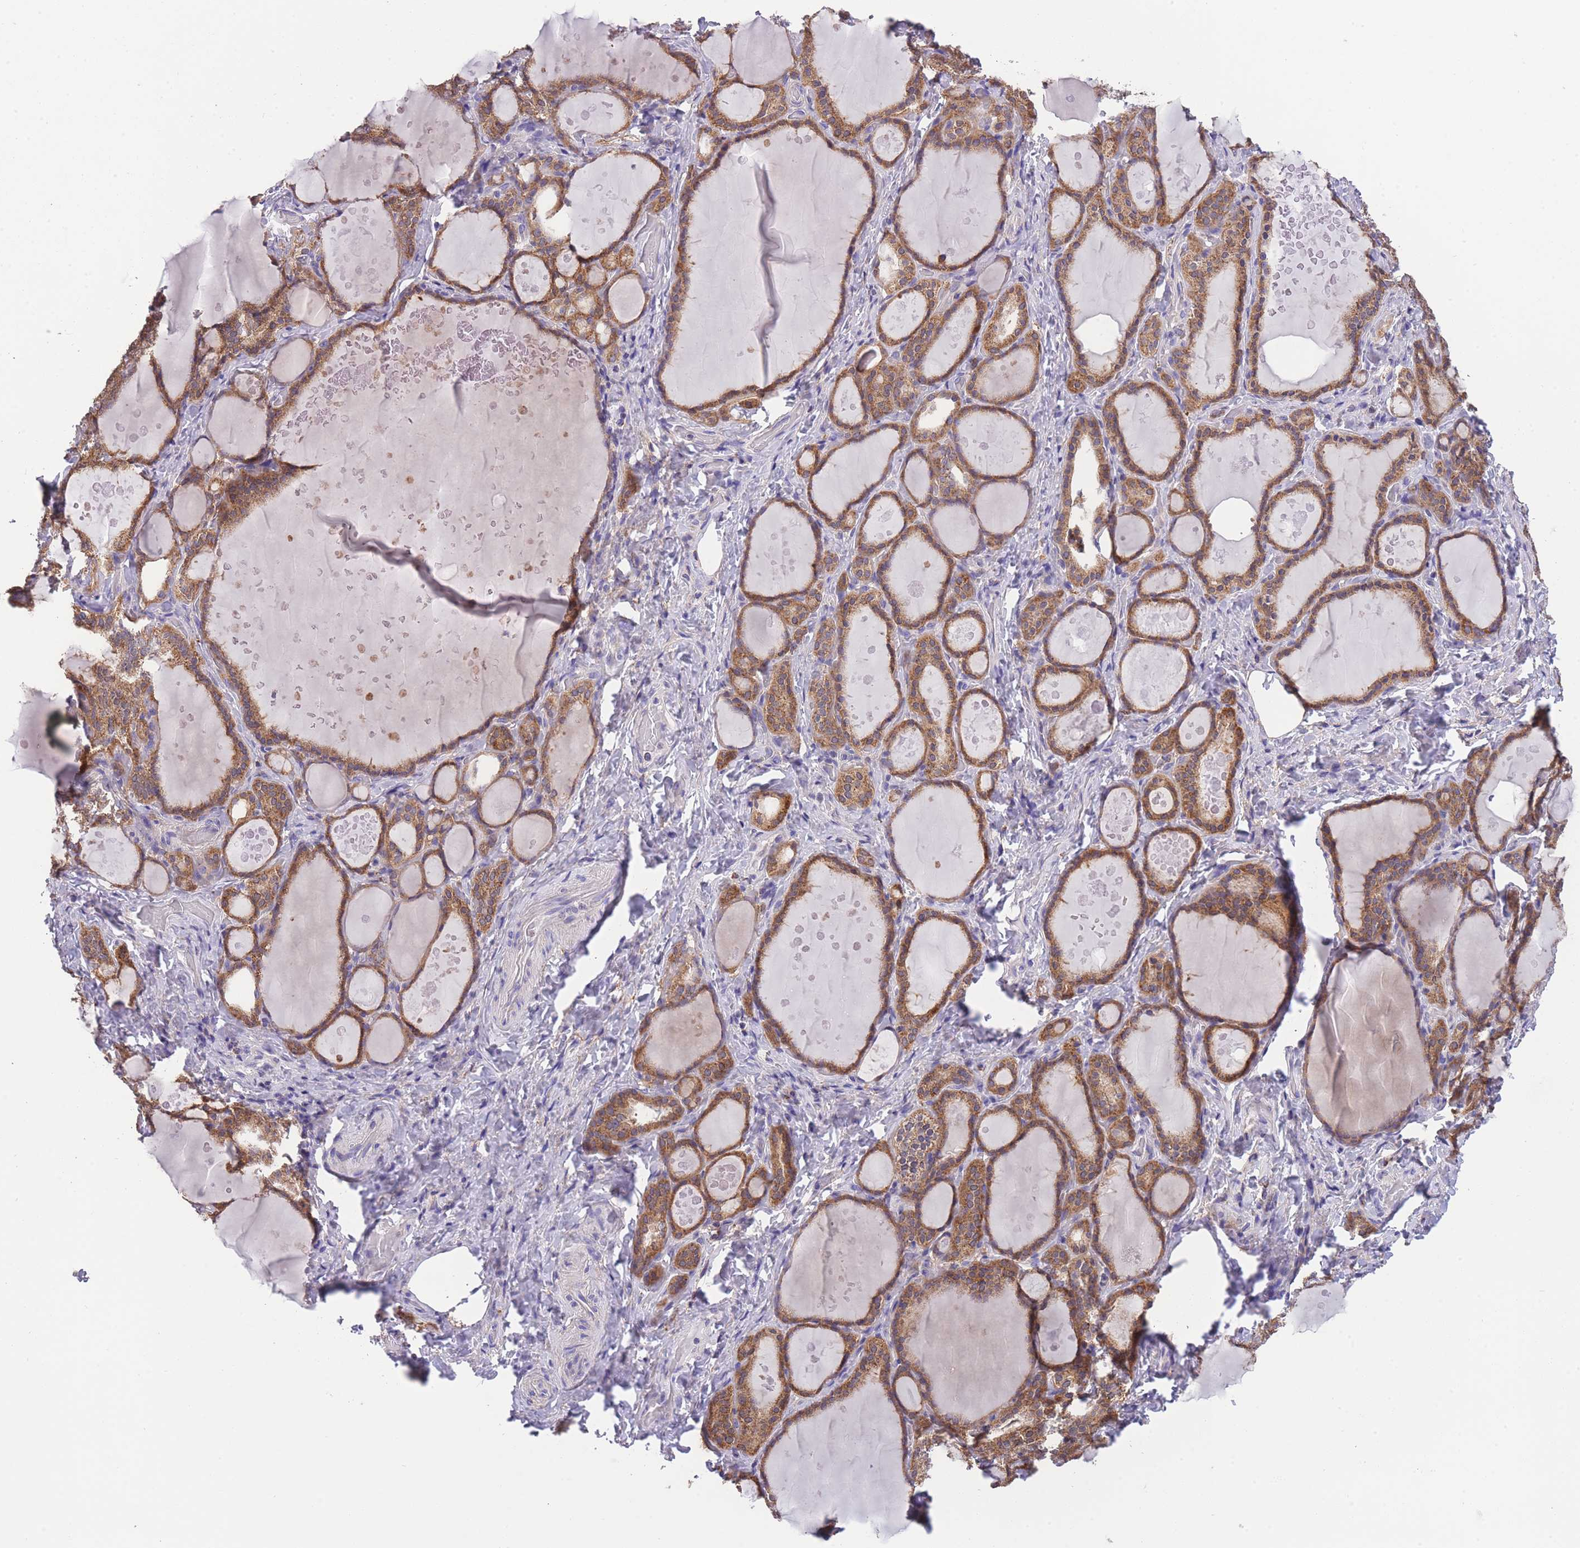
{"staining": {"intensity": "moderate", "quantity": ">75%", "location": "cytoplasmic/membranous"}, "tissue": "thyroid gland", "cell_type": "Glandular cells", "image_type": "normal", "snomed": [{"axis": "morphology", "description": "Normal tissue, NOS"}, {"axis": "topography", "description": "Thyroid gland"}], "caption": "Thyroid gland stained with IHC exhibits moderate cytoplasmic/membranous staining in approximately >75% of glandular cells. (DAB = brown stain, brightfield microscopy at high magnification).", "gene": "ST3GAL3", "patient": {"sex": "female", "age": 46}}